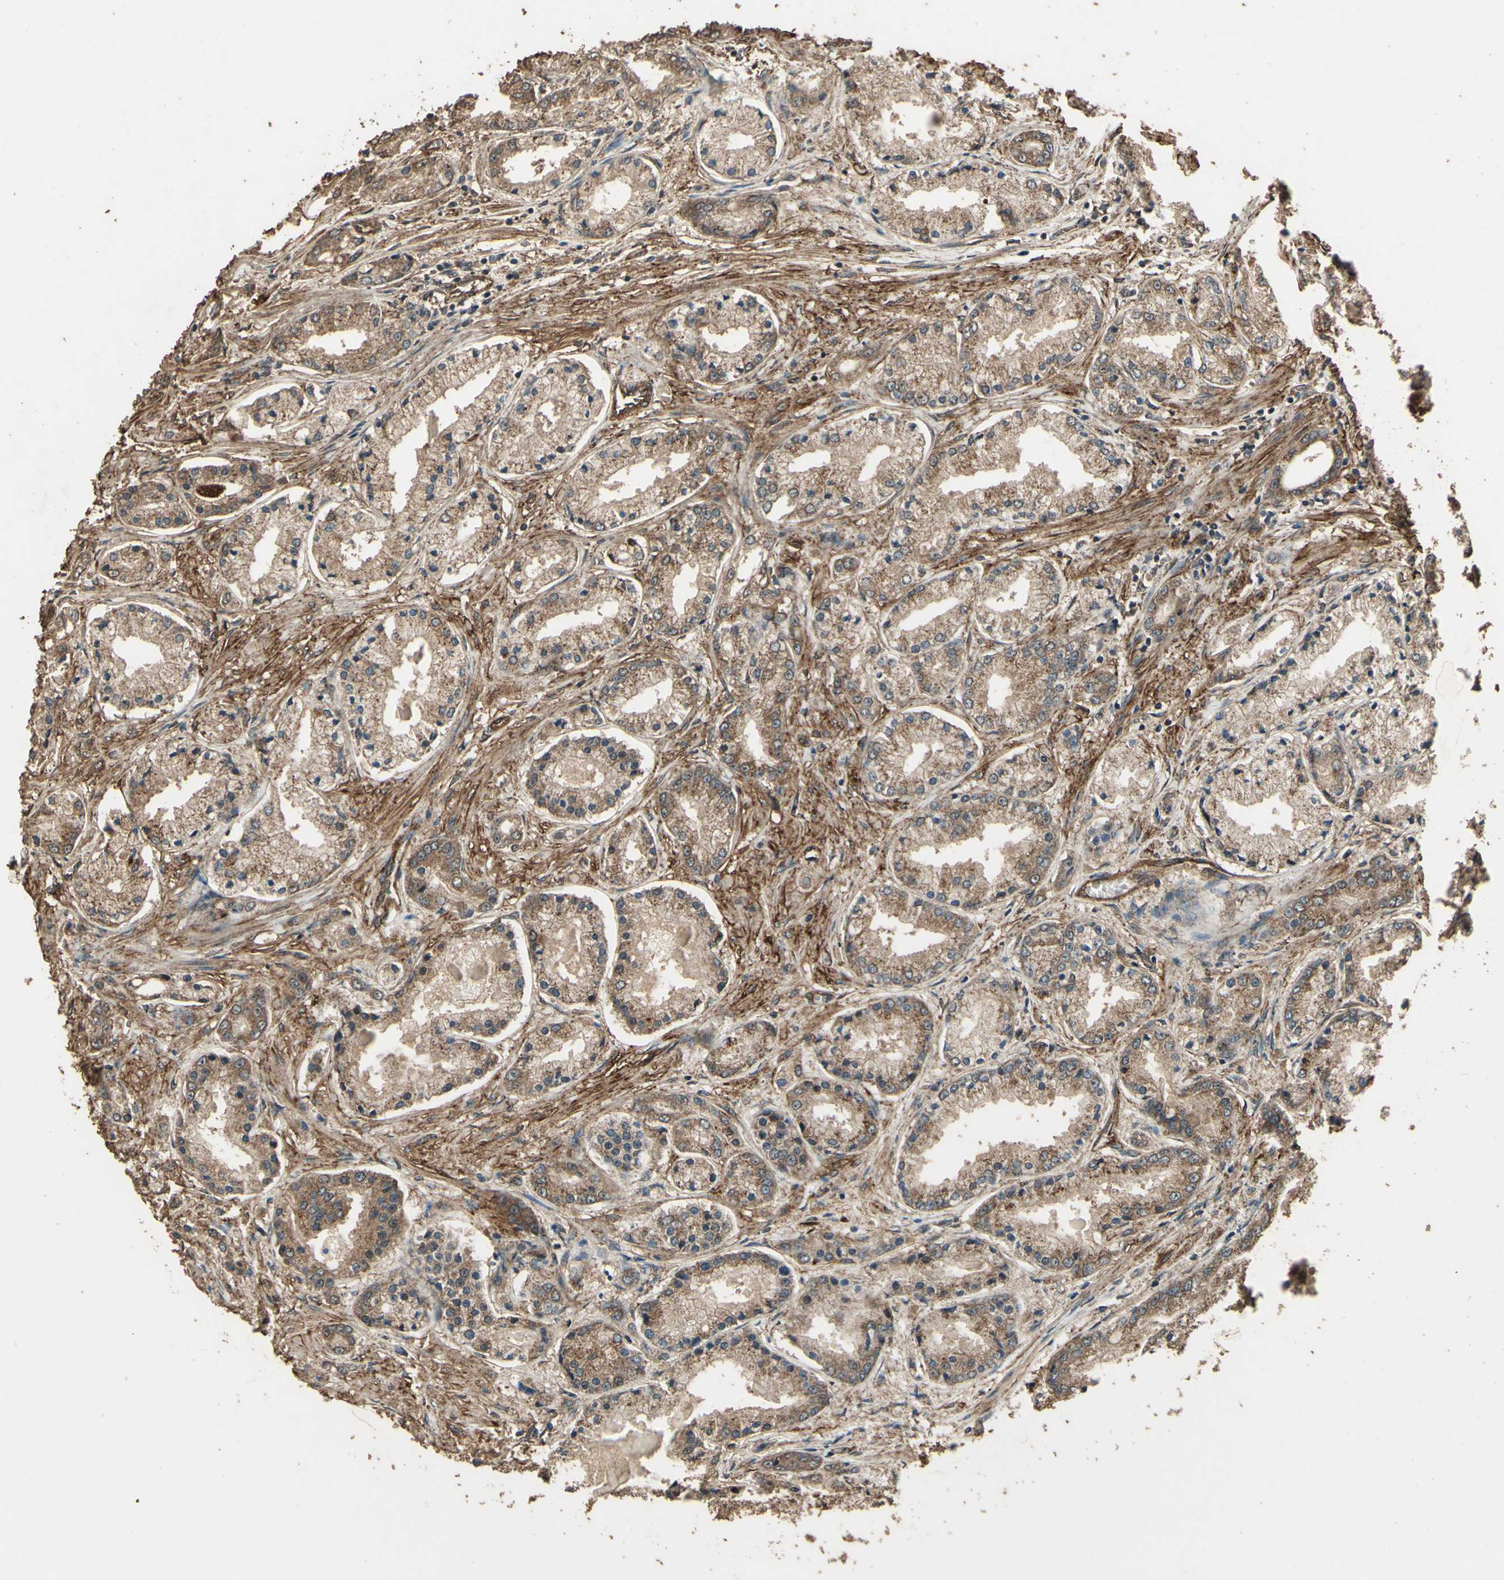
{"staining": {"intensity": "moderate", "quantity": ">75%", "location": "cytoplasmic/membranous"}, "tissue": "prostate cancer", "cell_type": "Tumor cells", "image_type": "cancer", "snomed": [{"axis": "morphology", "description": "Adenocarcinoma, High grade"}, {"axis": "topography", "description": "Prostate"}], "caption": "The micrograph reveals immunohistochemical staining of adenocarcinoma (high-grade) (prostate). There is moderate cytoplasmic/membranous staining is appreciated in about >75% of tumor cells.", "gene": "TSPO", "patient": {"sex": "male", "age": 59}}